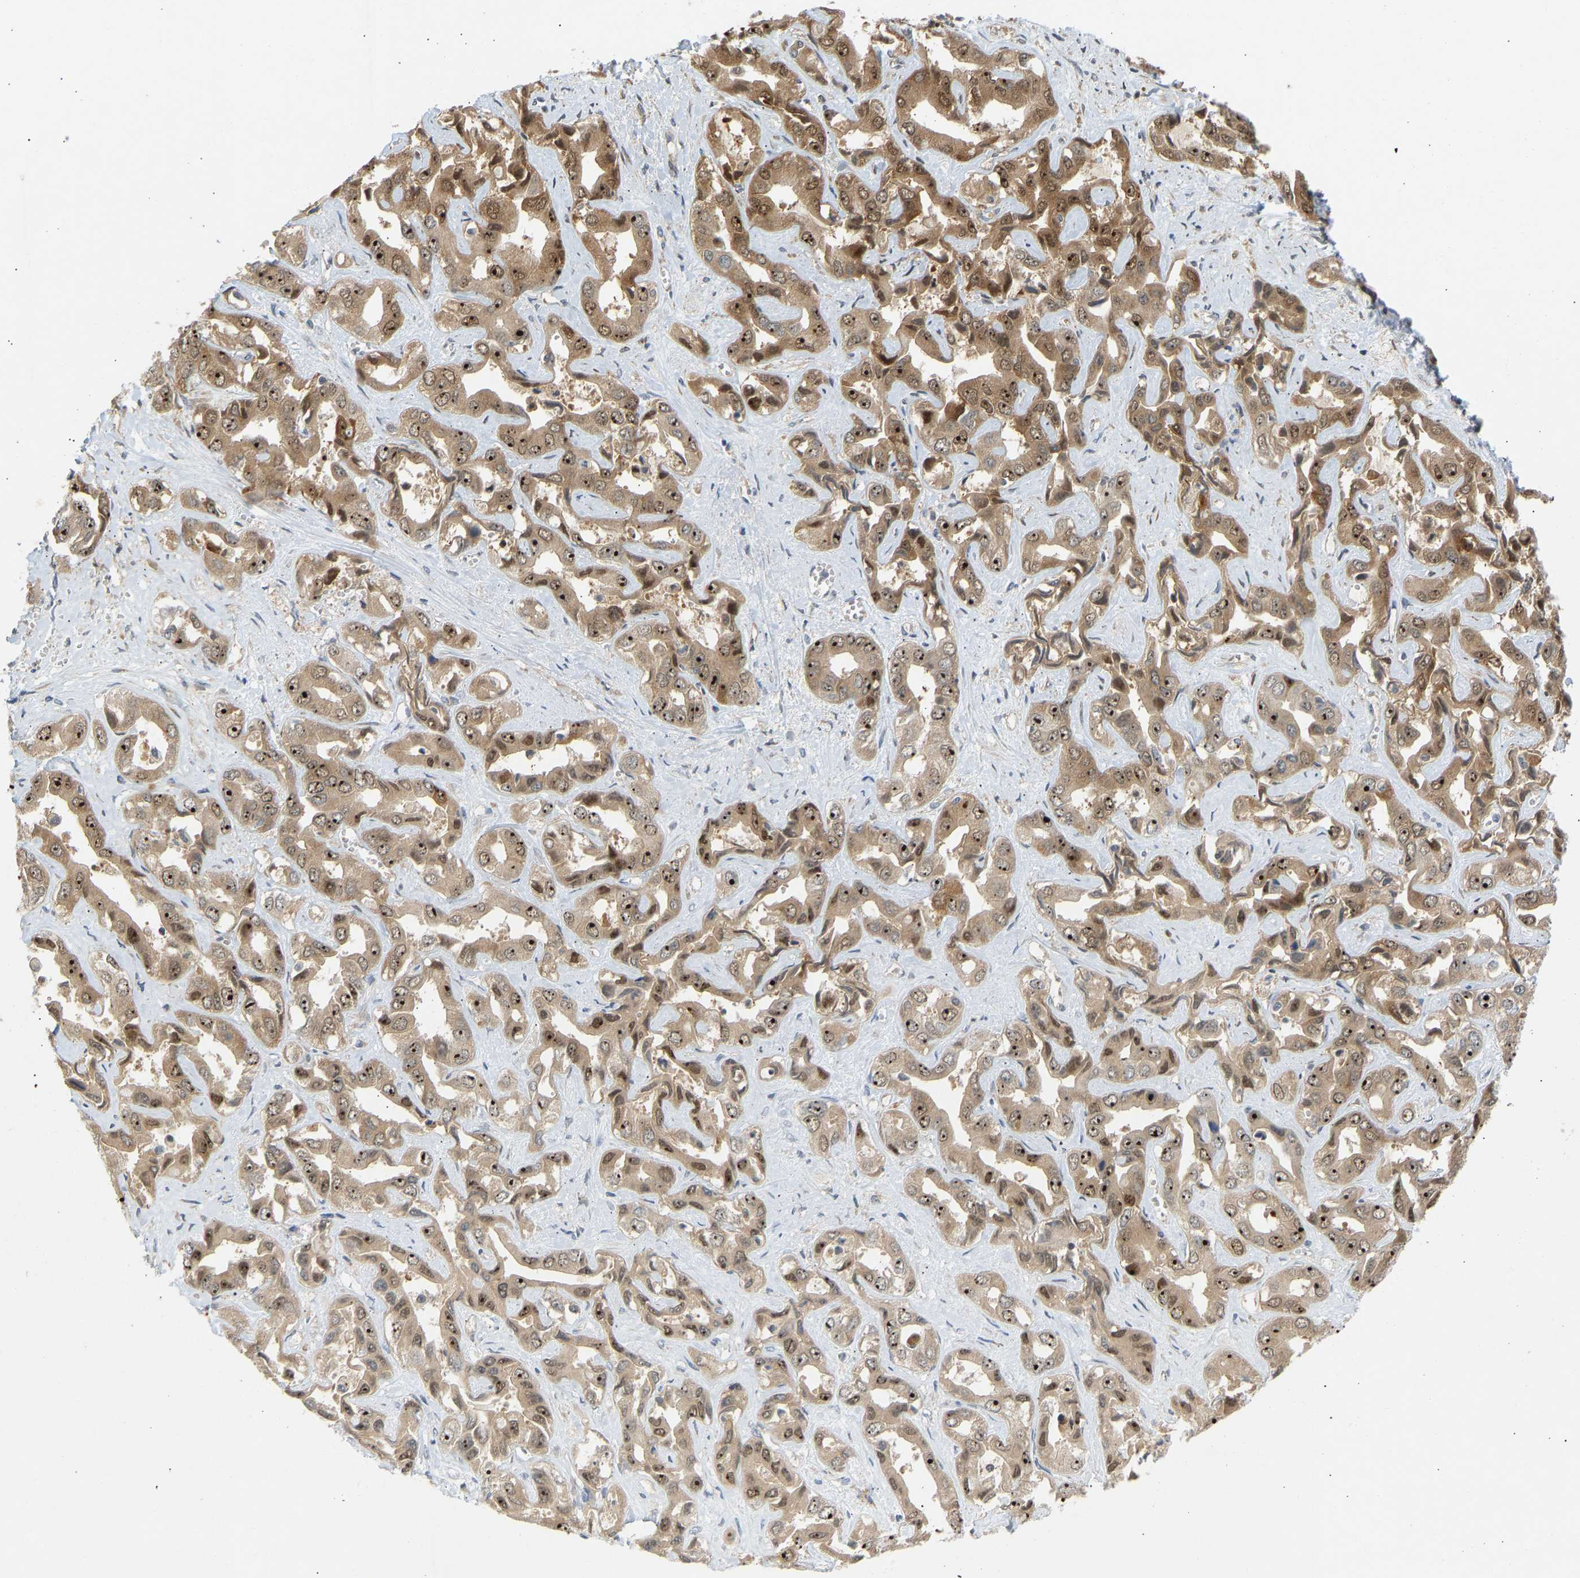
{"staining": {"intensity": "moderate", "quantity": ">75%", "location": "cytoplasmic/membranous,nuclear"}, "tissue": "liver cancer", "cell_type": "Tumor cells", "image_type": "cancer", "snomed": [{"axis": "morphology", "description": "Cholangiocarcinoma"}, {"axis": "topography", "description": "Liver"}], "caption": "A brown stain labels moderate cytoplasmic/membranous and nuclear staining of a protein in human cholangiocarcinoma (liver) tumor cells. (IHC, brightfield microscopy, high magnification).", "gene": "BAG1", "patient": {"sex": "female", "age": 52}}